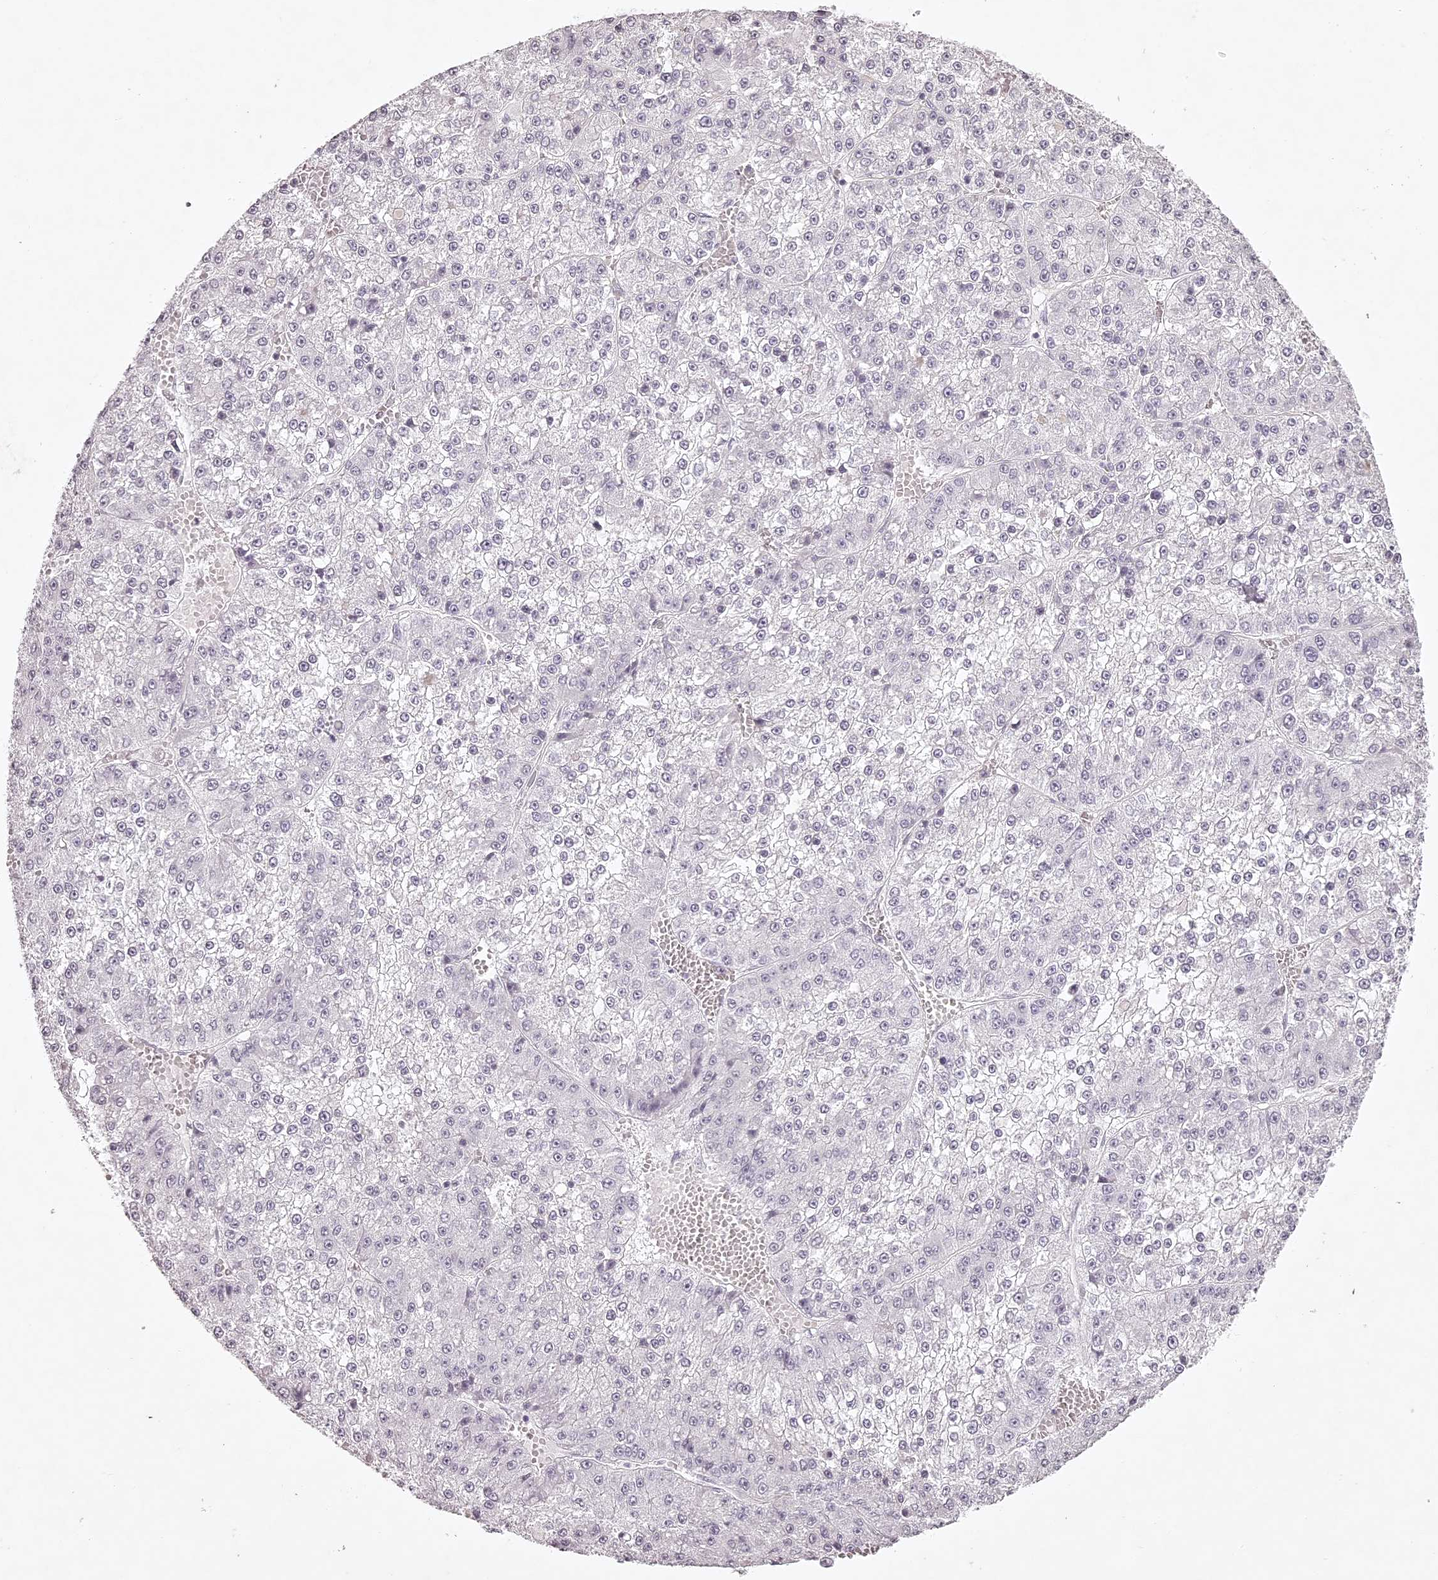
{"staining": {"intensity": "negative", "quantity": "none", "location": "none"}, "tissue": "liver cancer", "cell_type": "Tumor cells", "image_type": "cancer", "snomed": [{"axis": "morphology", "description": "Carcinoma, Hepatocellular, NOS"}, {"axis": "topography", "description": "Liver"}], "caption": "IHC of liver hepatocellular carcinoma reveals no expression in tumor cells. The staining was performed using DAB (3,3'-diaminobenzidine) to visualize the protein expression in brown, while the nuclei were stained in blue with hematoxylin (Magnification: 20x).", "gene": "ELAPOR1", "patient": {"sex": "female", "age": 73}}